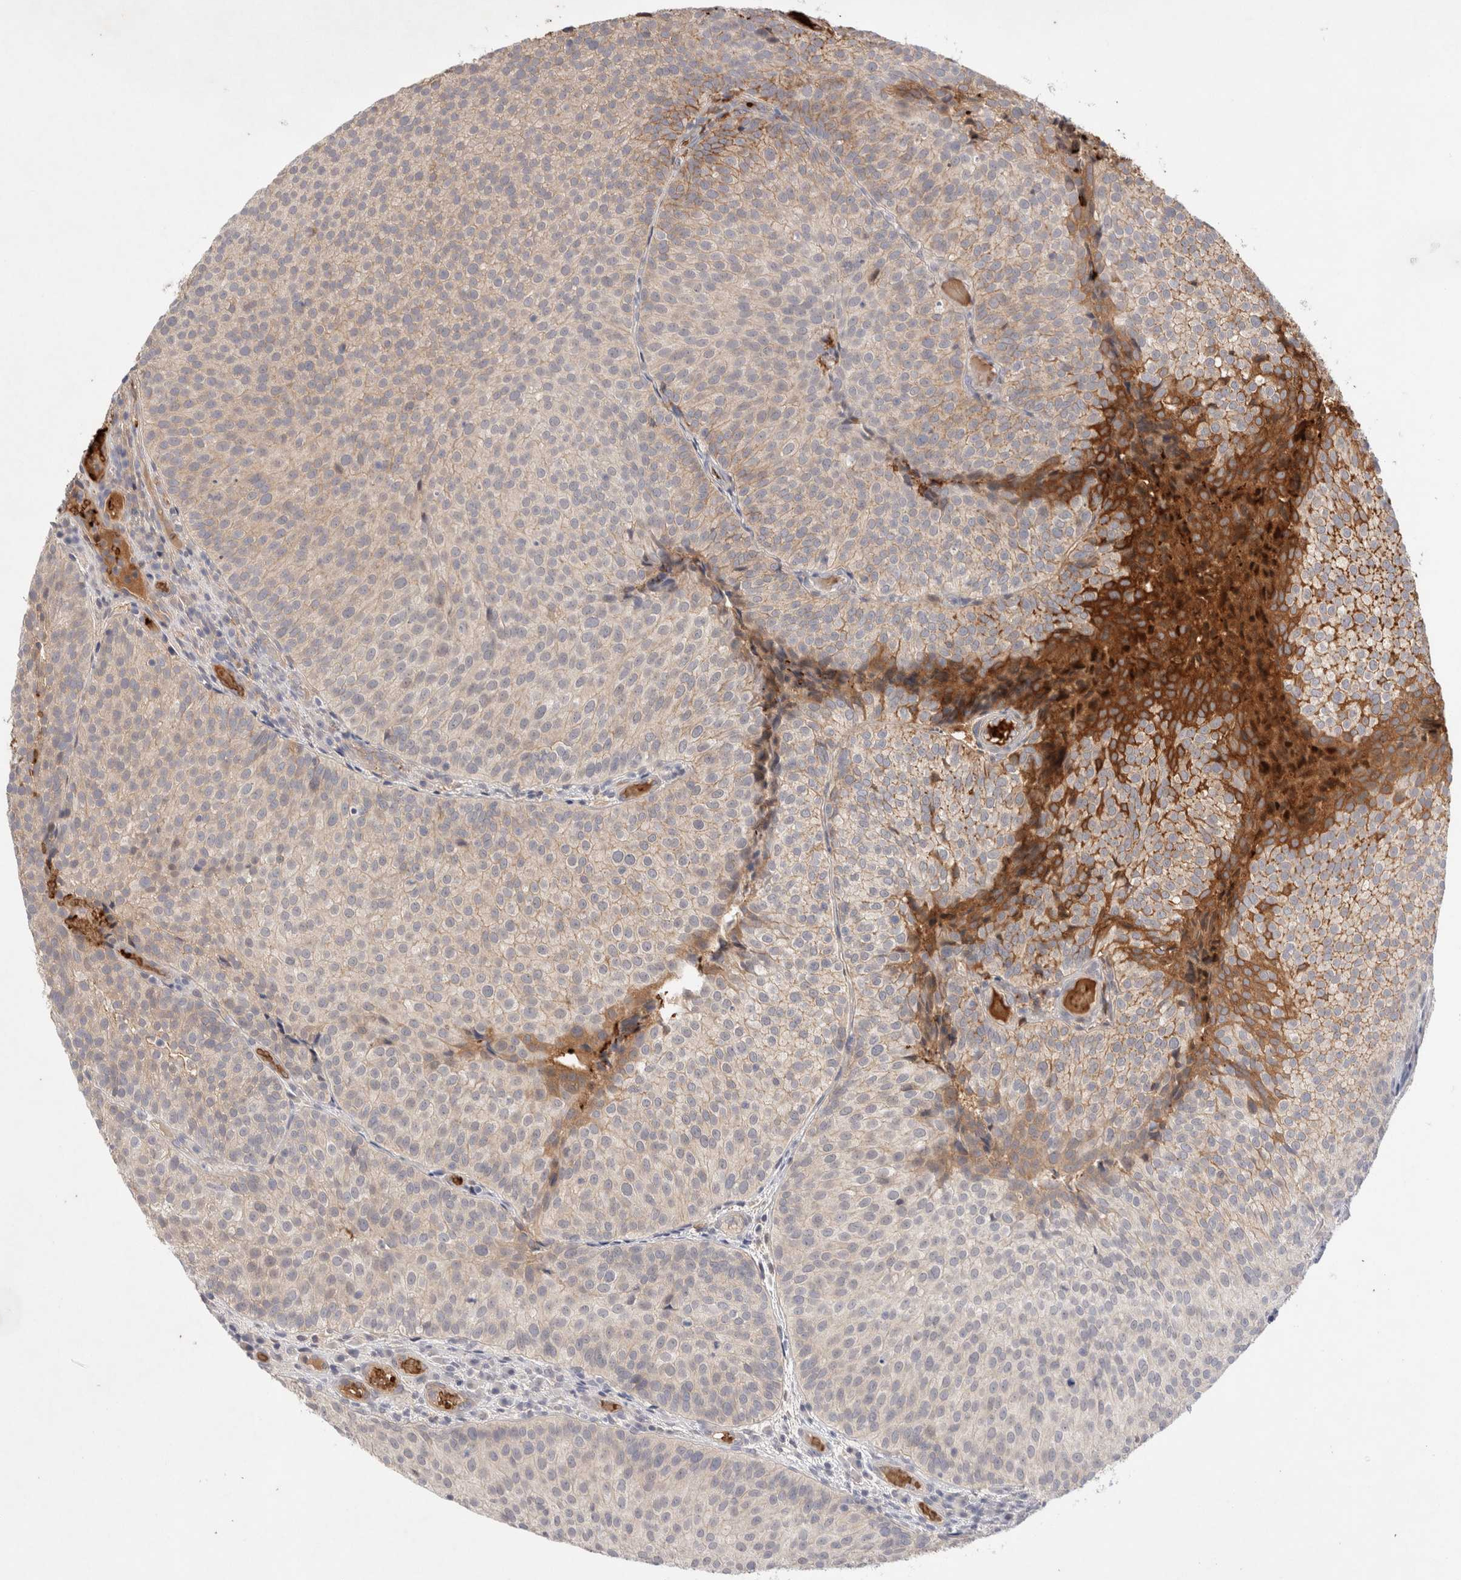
{"staining": {"intensity": "moderate", "quantity": "<25%", "location": "cytoplasmic/membranous"}, "tissue": "urothelial cancer", "cell_type": "Tumor cells", "image_type": "cancer", "snomed": [{"axis": "morphology", "description": "Urothelial carcinoma, Low grade"}, {"axis": "topography", "description": "Urinary bladder"}], "caption": "Immunohistochemical staining of human urothelial cancer demonstrates moderate cytoplasmic/membranous protein expression in about <25% of tumor cells.", "gene": "MST1", "patient": {"sex": "male", "age": 86}}